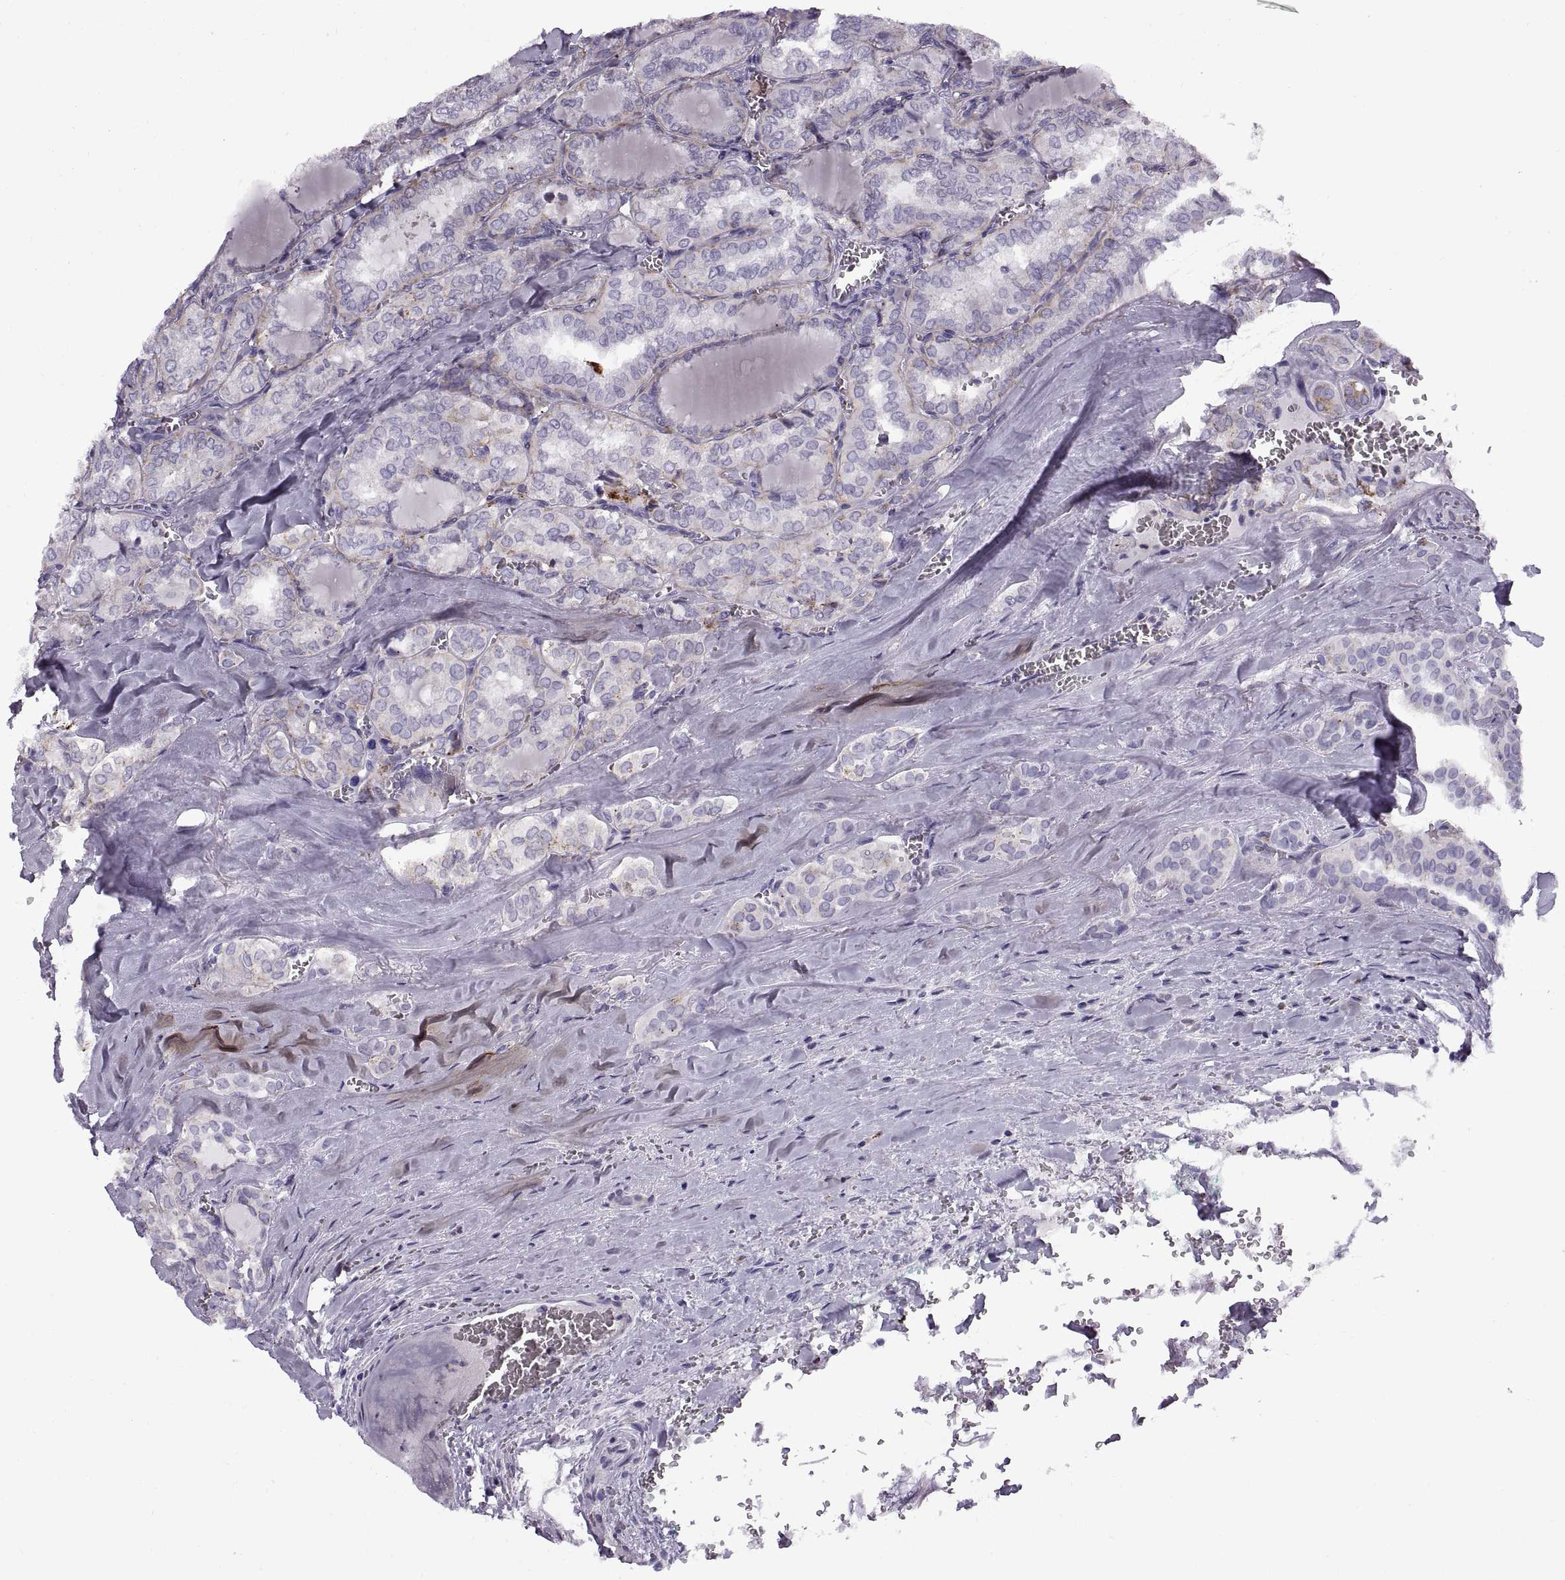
{"staining": {"intensity": "negative", "quantity": "none", "location": "none"}, "tissue": "thyroid cancer", "cell_type": "Tumor cells", "image_type": "cancer", "snomed": [{"axis": "morphology", "description": "Papillary adenocarcinoma, NOS"}, {"axis": "topography", "description": "Thyroid gland"}], "caption": "A high-resolution image shows immunohistochemistry staining of thyroid cancer, which reveals no significant positivity in tumor cells.", "gene": "CALCR", "patient": {"sex": "female", "age": 41}}